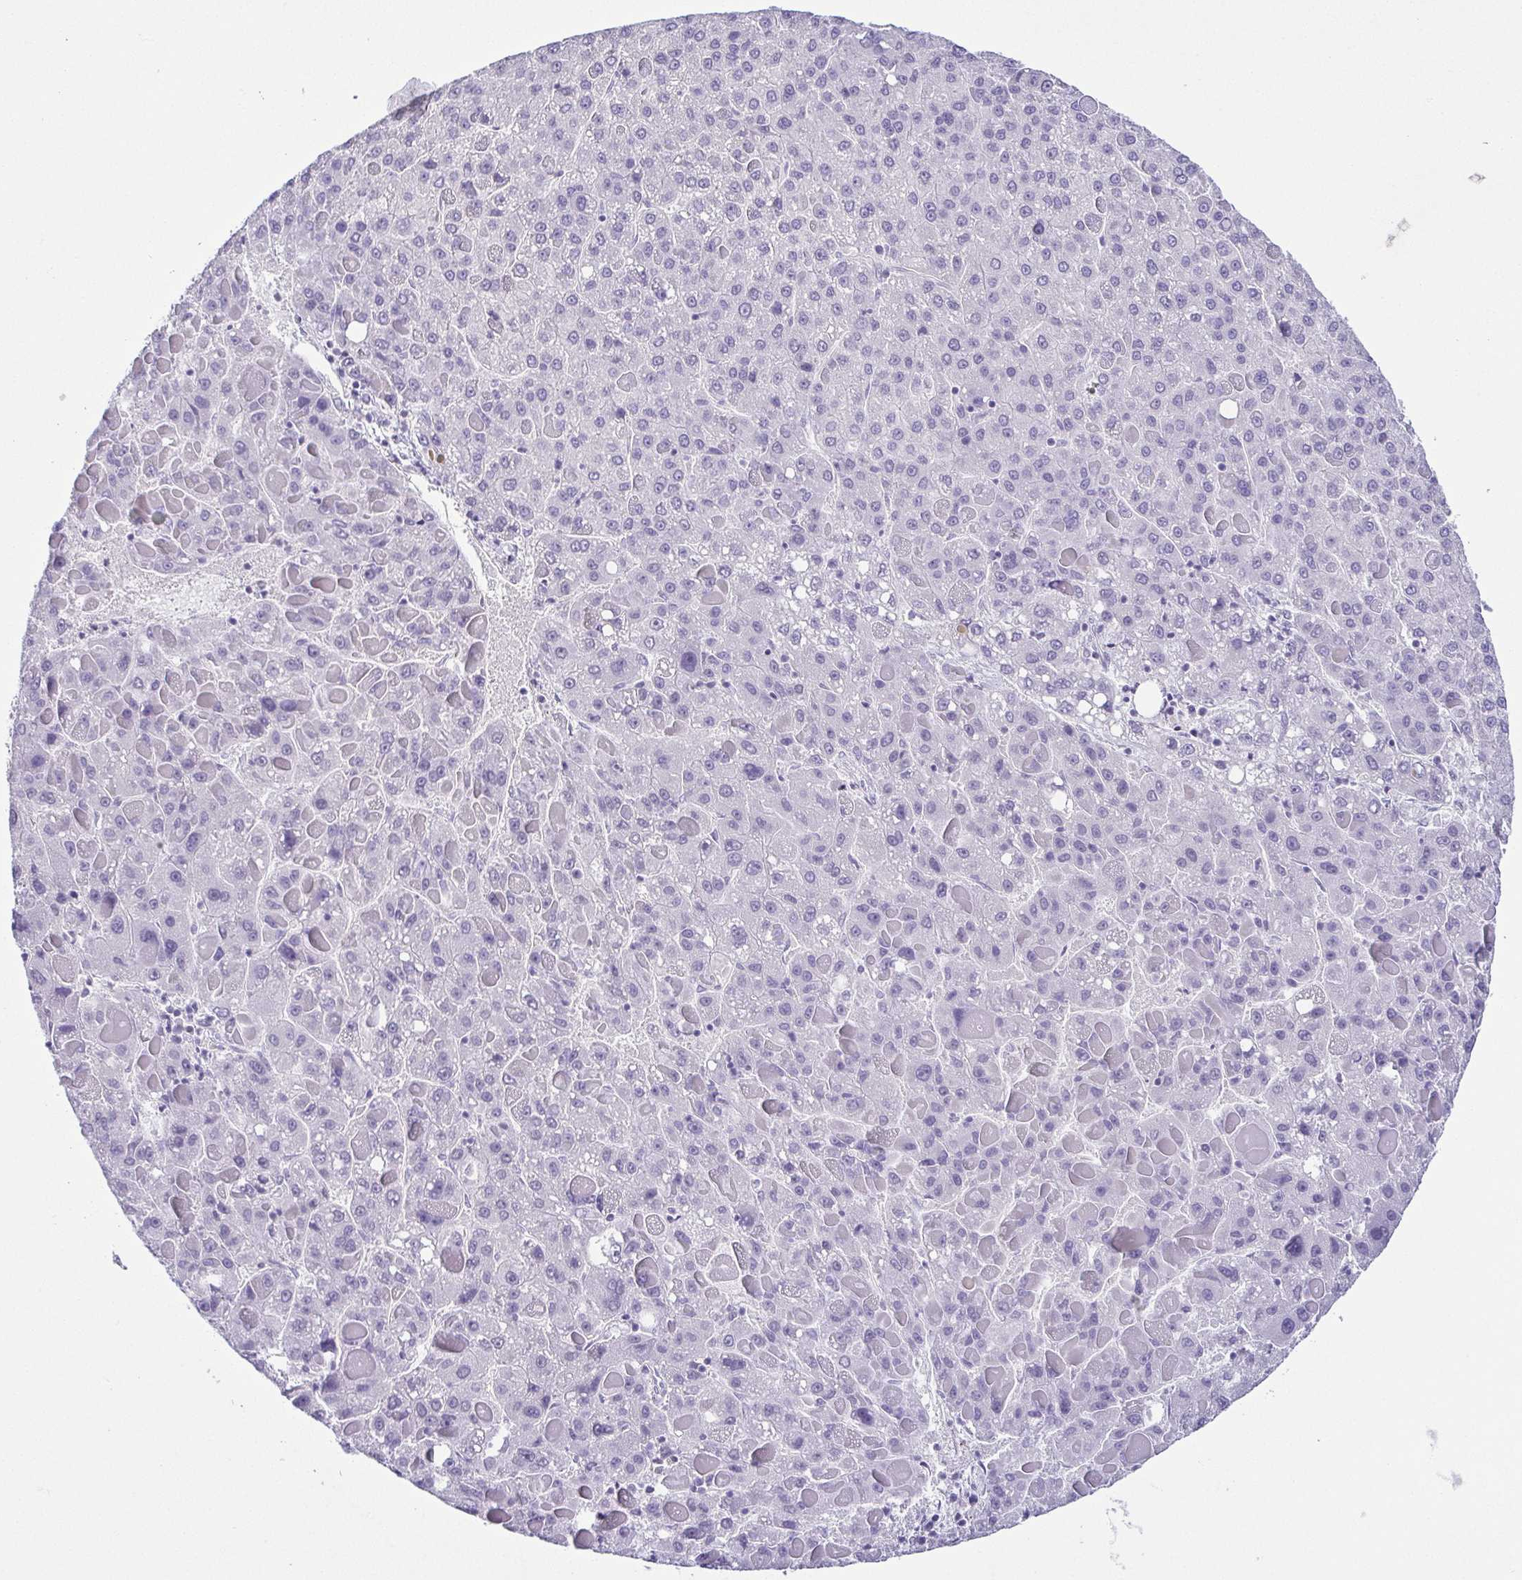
{"staining": {"intensity": "negative", "quantity": "none", "location": "none"}, "tissue": "liver cancer", "cell_type": "Tumor cells", "image_type": "cancer", "snomed": [{"axis": "morphology", "description": "Carcinoma, Hepatocellular, NOS"}, {"axis": "topography", "description": "Liver"}], "caption": "An image of liver cancer stained for a protein reveals no brown staining in tumor cells.", "gene": "TCF3", "patient": {"sex": "female", "age": 82}}